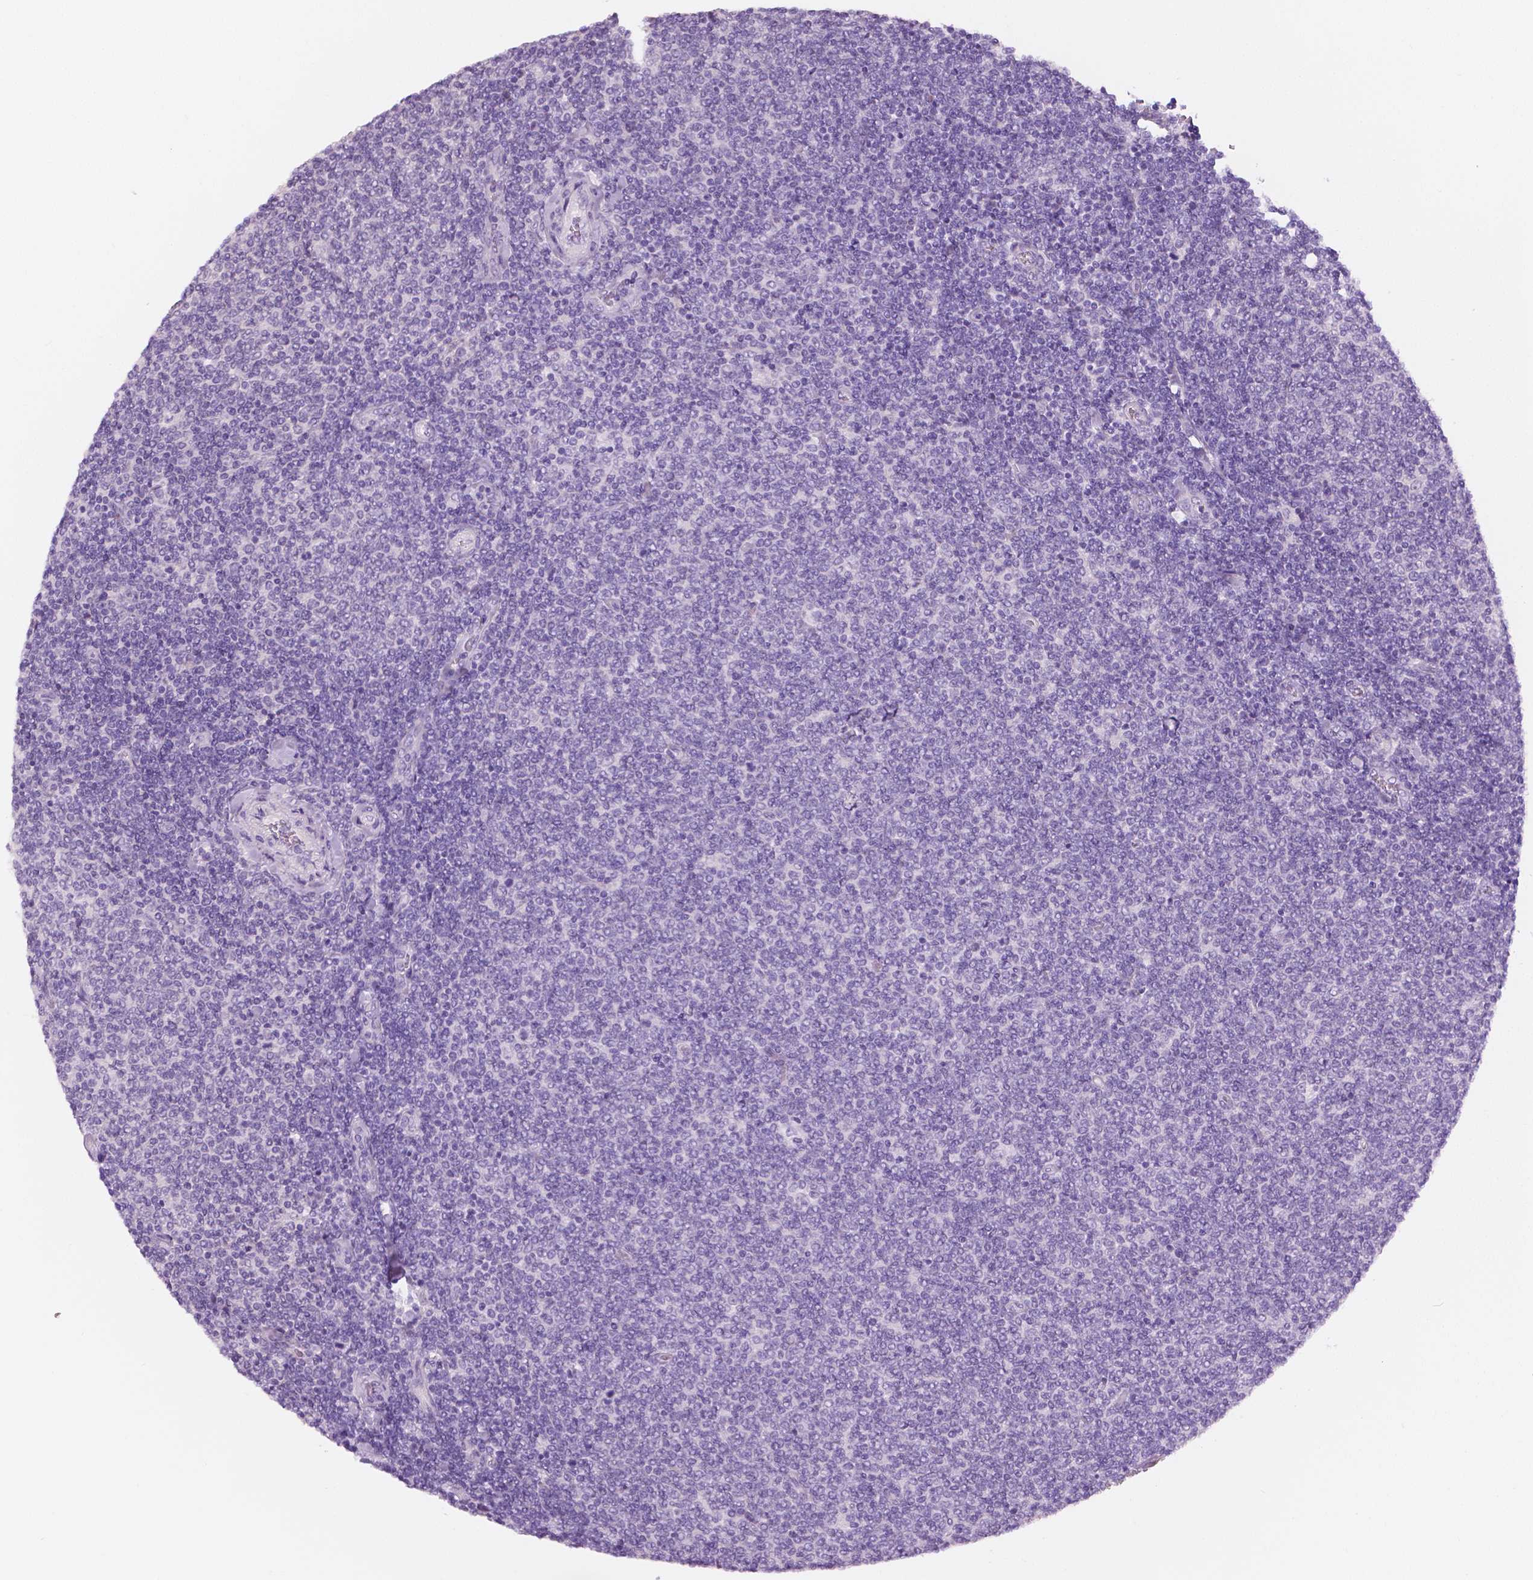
{"staining": {"intensity": "negative", "quantity": "none", "location": "none"}, "tissue": "lymphoma", "cell_type": "Tumor cells", "image_type": "cancer", "snomed": [{"axis": "morphology", "description": "Malignant lymphoma, non-Hodgkin's type, Low grade"}, {"axis": "topography", "description": "Lymph node"}], "caption": "Micrograph shows no significant protein expression in tumor cells of low-grade malignant lymphoma, non-Hodgkin's type. Brightfield microscopy of immunohistochemistry stained with DAB (3,3'-diaminobenzidine) (brown) and hematoxylin (blue), captured at high magnification.", "gene": "SLC24A1", "patient": {"sex": "male", "age": 52}}